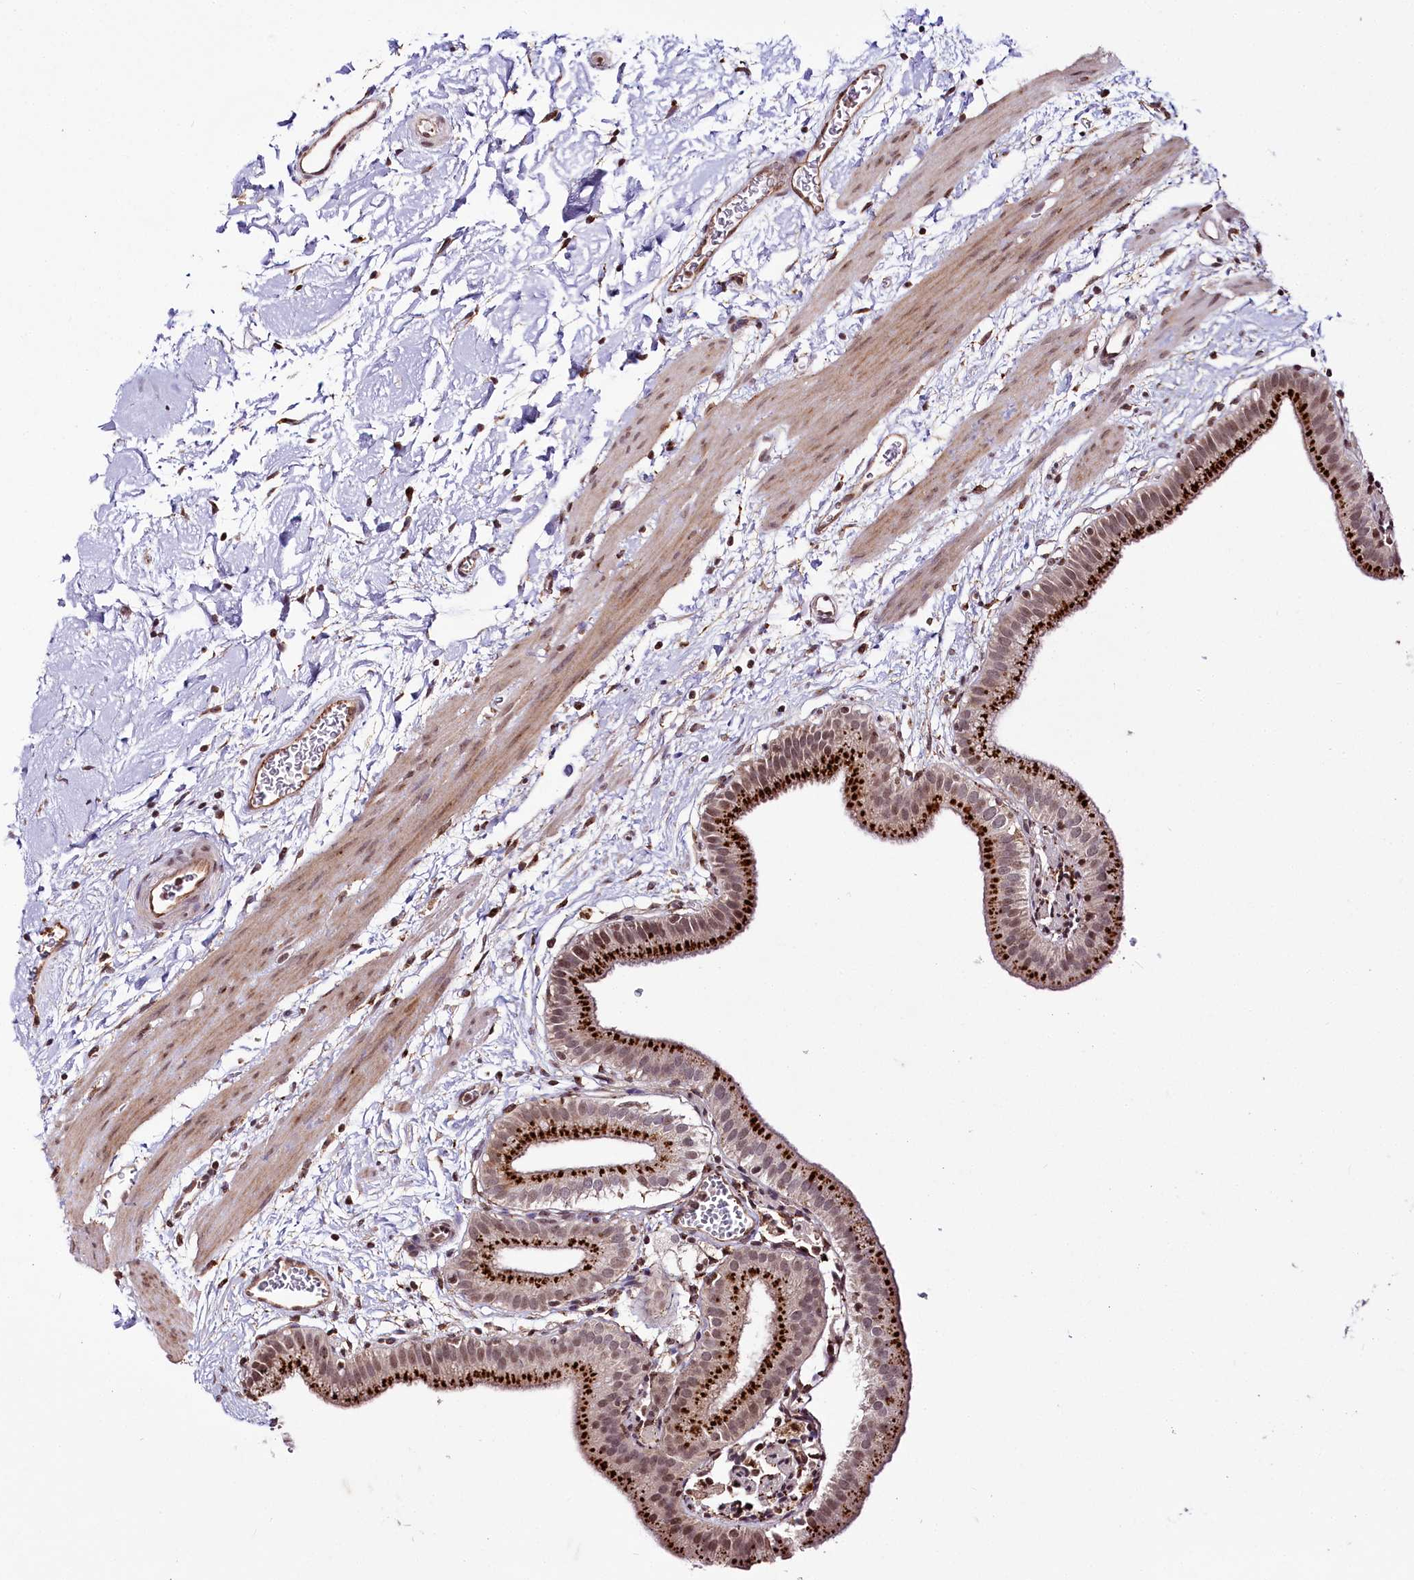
{"staining": {"intensity": "strong", "quantity": ">75%", "location": "cytoplasmic/membranous"}, "tissue": "gallbladder", "cell_type": "Glandular cells", "image_type": "normal", "snomed": [{"axis": "morphology", "description": "Normal tissue, NOS"}, {"axis": "topography", "description": "Gallbladder"}], "caption": "Protein expression by IHC displays strong cytoplasmic/membranous expression in about >75% of glandular cells in normal gallbladder.", "gene": "HOXC8", "patient": {"sex": "male", "age": 55}}